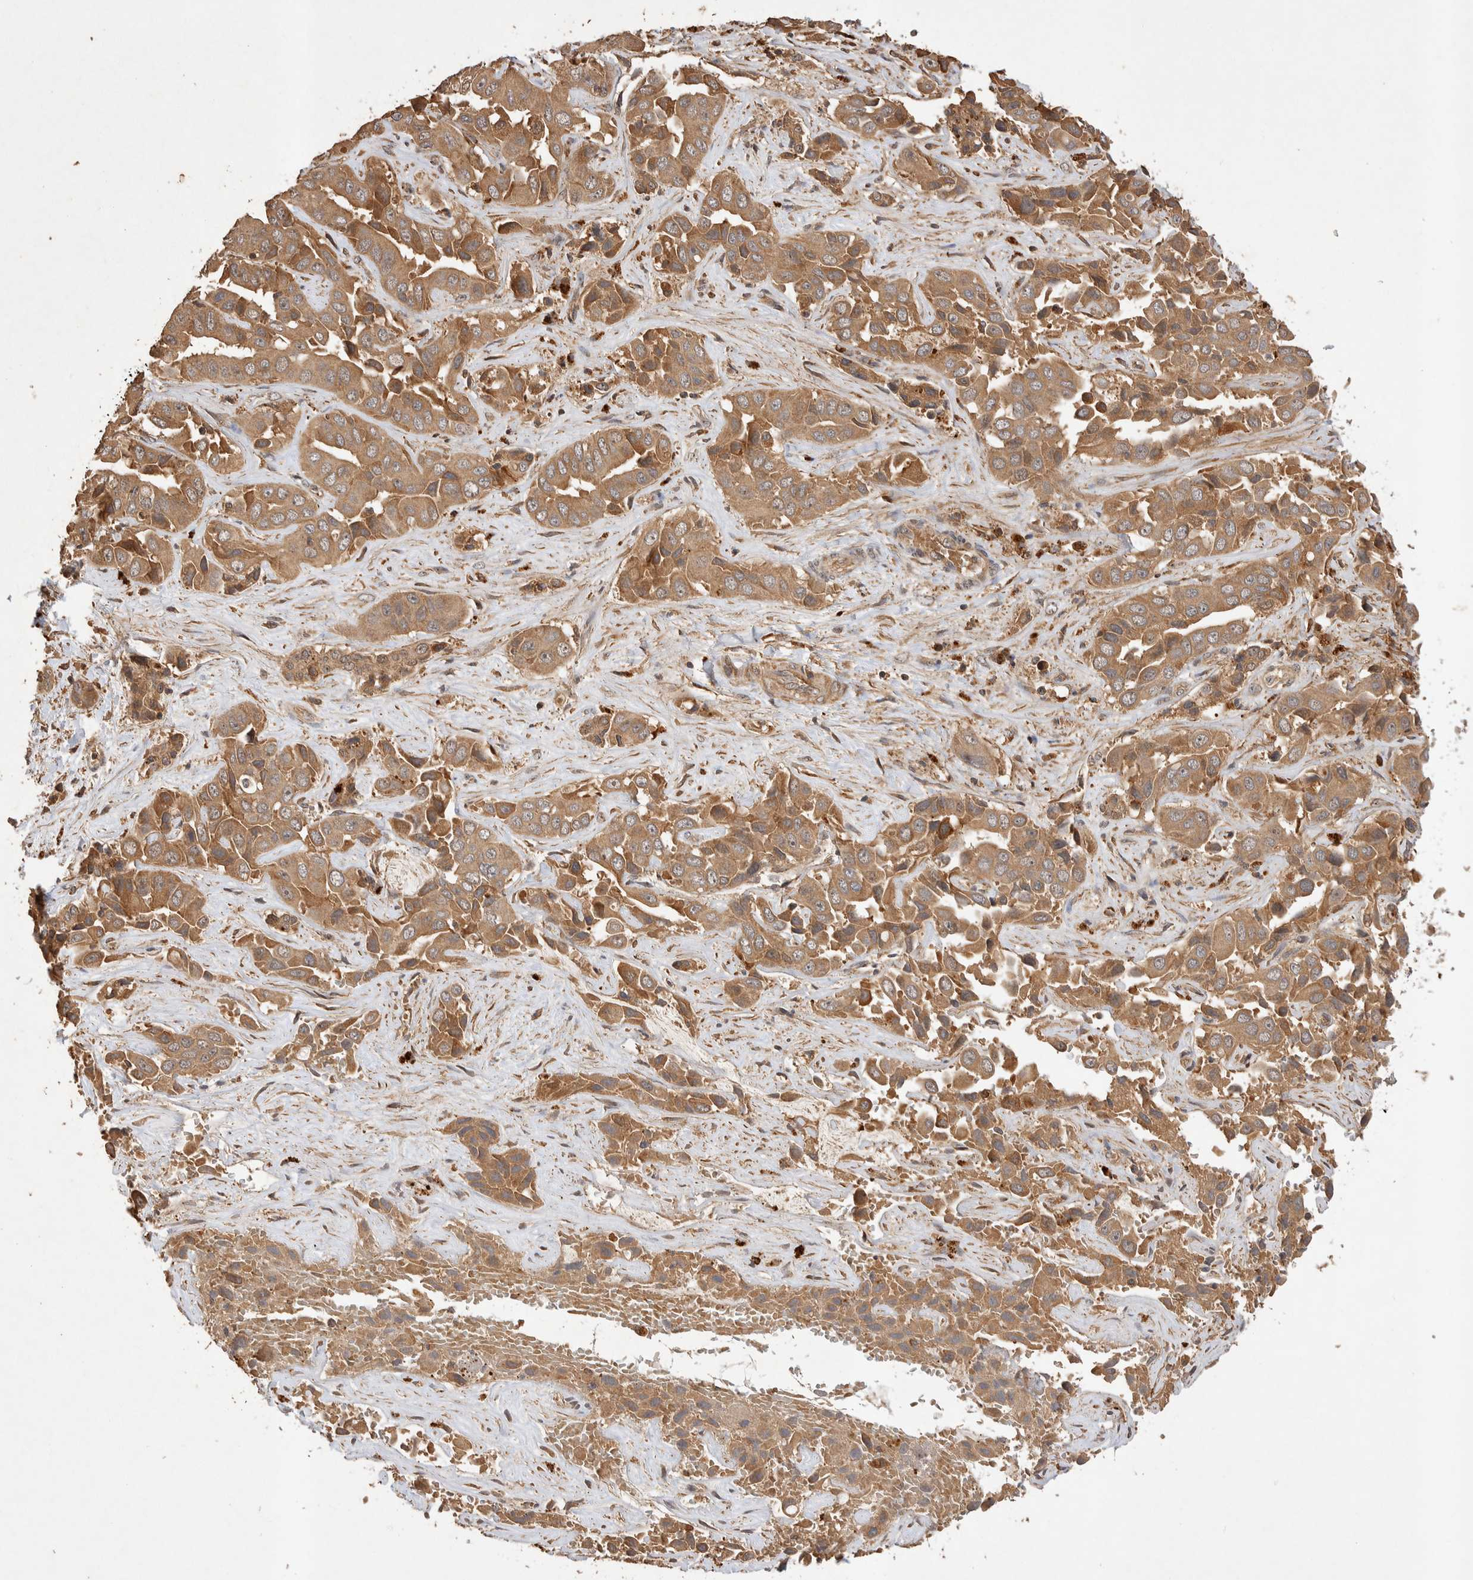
{"staining": {"intensity": "moderate", "quantity": ">75%", "location": "cytoplasmic/membranous"}, "tissue": "liver cancer", "cell_type": "Tumor cells", "image_type": "cancer", "snomed": [{"axis": "morphology", "description": "Cholangiocarcinoma"}, {"axis": "topography", "description": "Liver"}], "caption": "A brown stain labels moderate cytoplasmic/membranous expression of a protein in liver cancer tumor cells.", "gene": "NSMAF", "patient": {"sex": "female", "age": 52}}